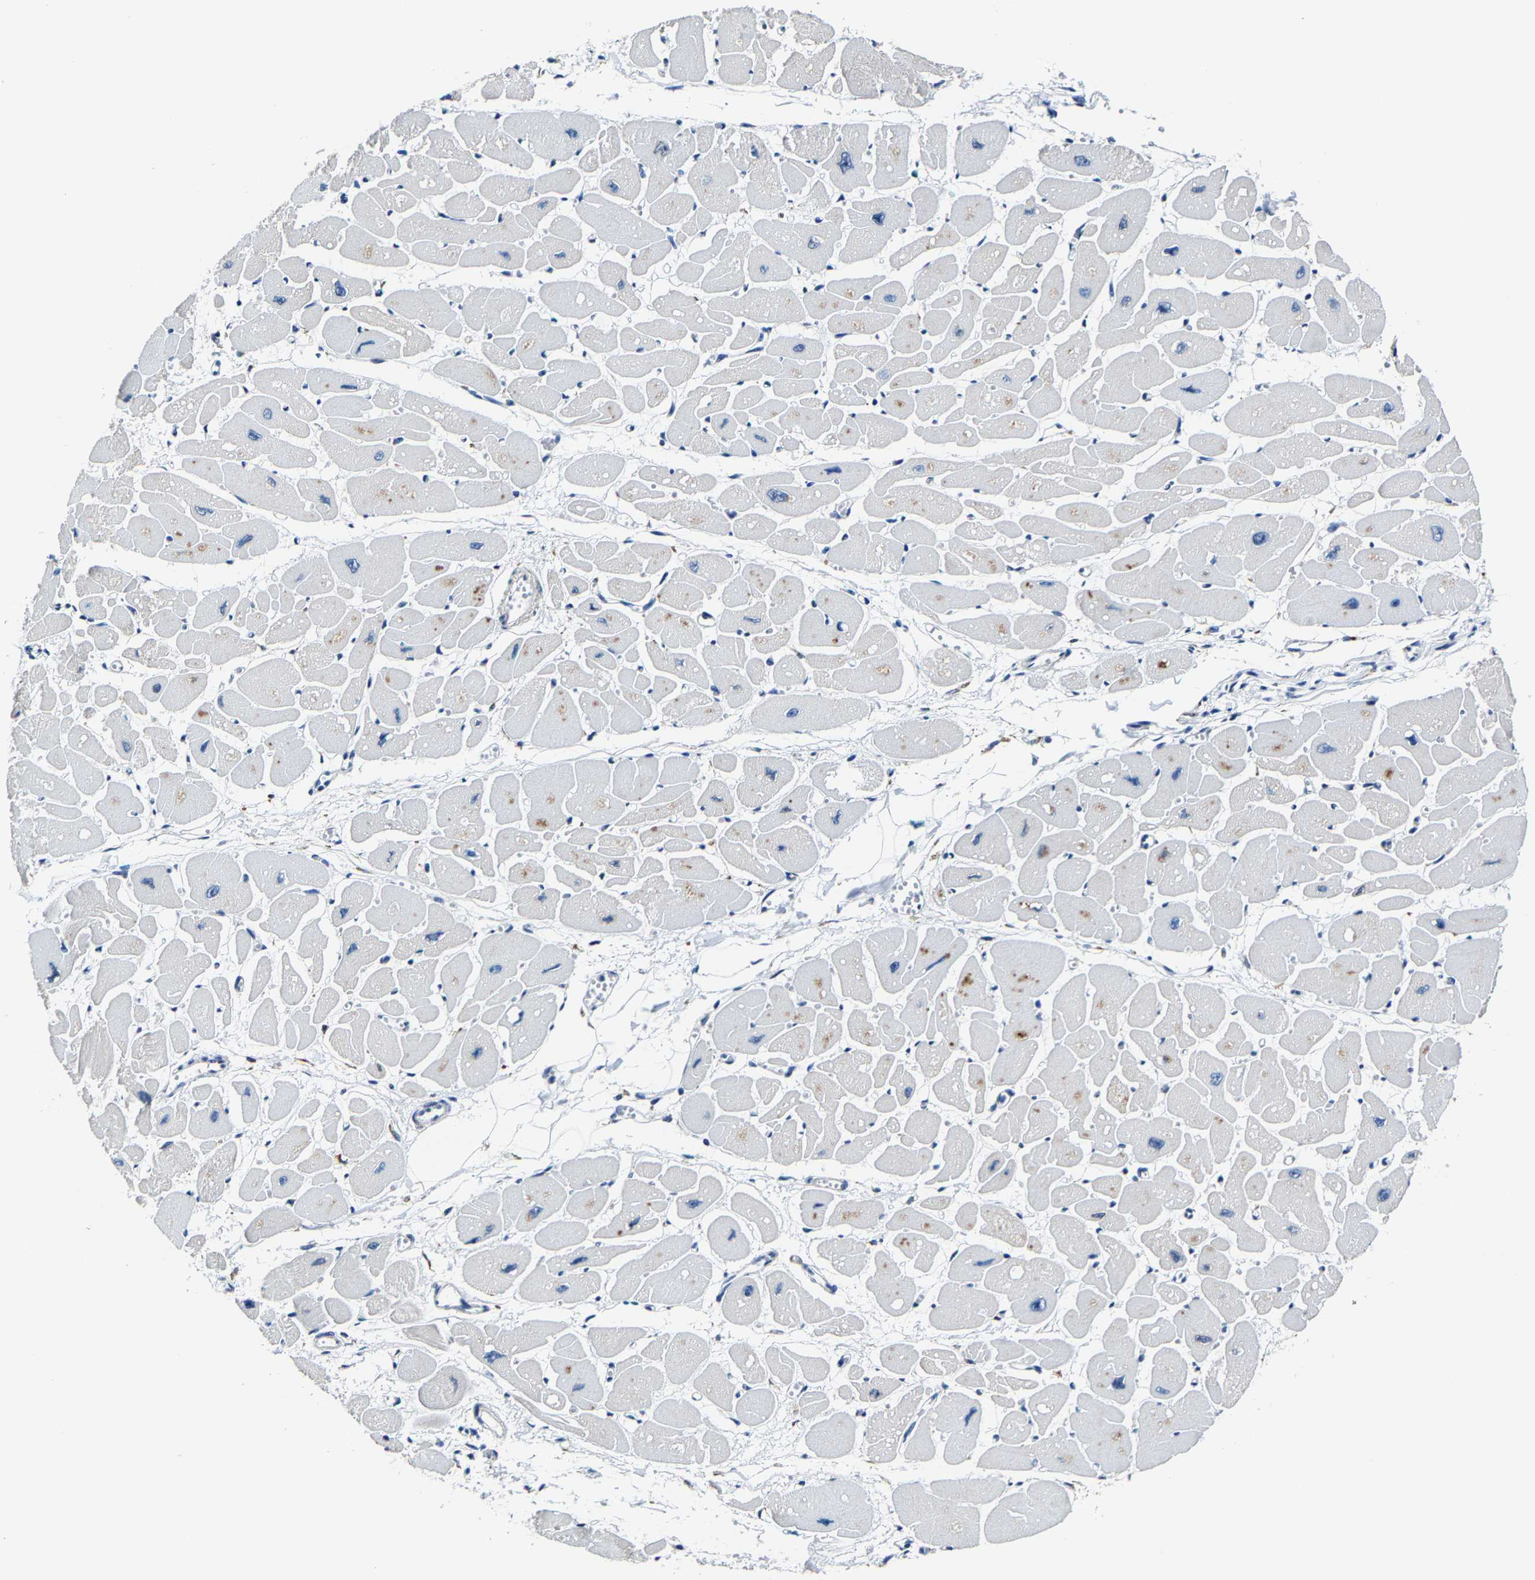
{"staining": {"intensity": "weak", "quantity": "<25%", "location": "cytoplasmic/membranous"}, "tissue": "heart muscle", "cell_type": "Cardiomyocytes", "image_type": "normal", "snomed": [{"axis": "morphology", "description": "Normal tissue, NOS"}, {"axis": "topography", "description": "Heart"}], "caption": "Immunohistochemistry (IHC) of benign human heart muscle reveals no positivity in cardiomyocytes.", "gene": "METTL1", "patient": {"sex": "female", "age": 54}}